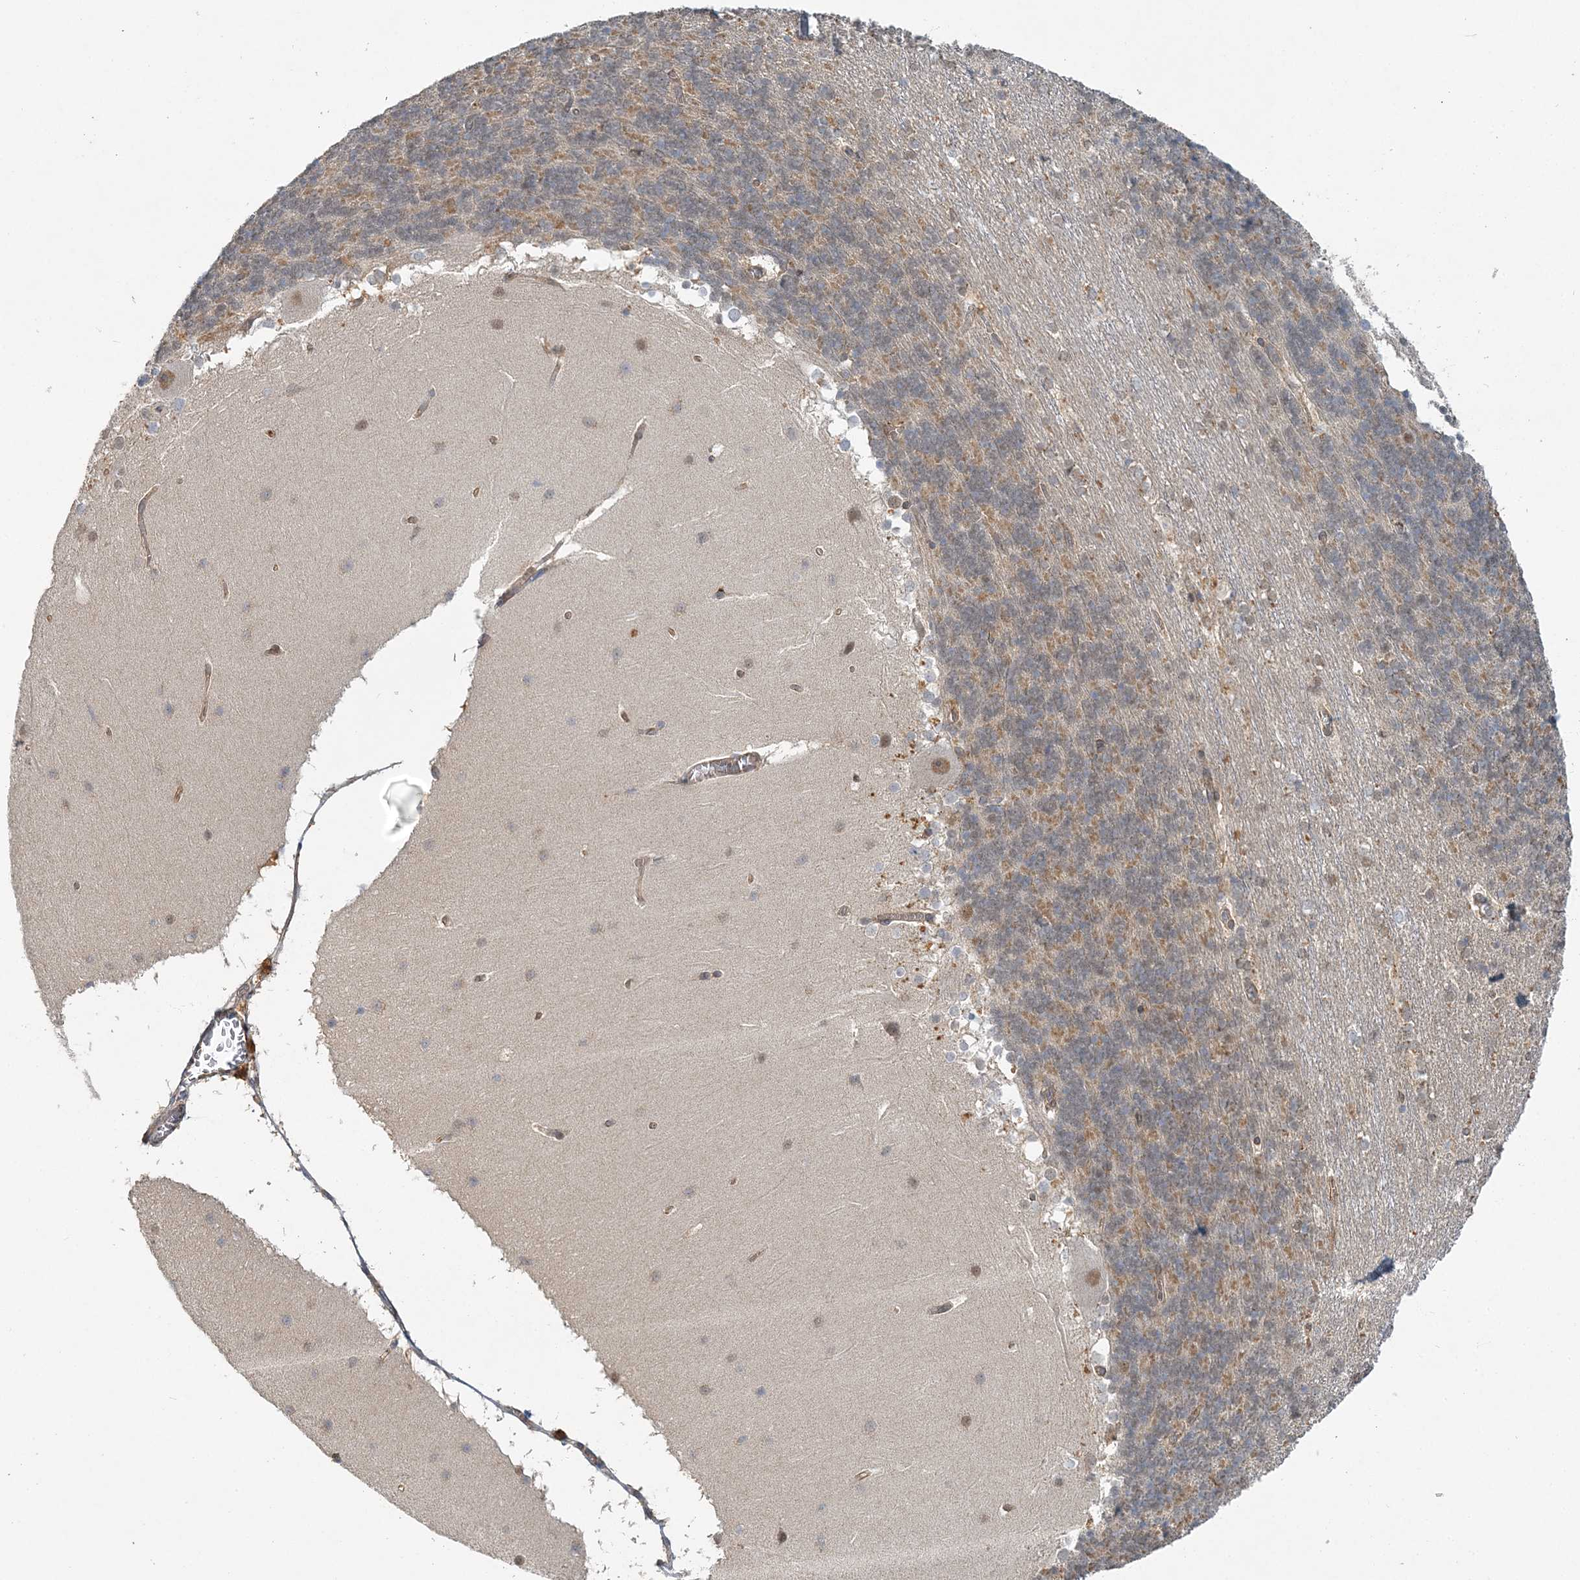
{"staining": {"intensity": "moderate", "quantity": "<25%", "location": "cytoplasmic/membranous"}, "tissue": "cerebellum", "cell_type": "Cells in granular layer", "image_type": "normal", "snomed": [{"axis": "morphology", "description": "Normal tissue, NOS"}, {"axis": "topography", "description": "Cerebellum"}], "caption": "DAB (3,3'-diaminobenzidine) immunohistochemical staining of normal cerebellum displays moderate cytoplasmic/membranous protein expression in approximately <25% of cells in granular layer. The staining is performed using DAB (3,3'-diaminobenzidine) brown chromogen to label protein expression. The nuclei are counter-stained blue using hematoxylin.", "gene": "MAT2B", "patient": {"sex": "female", "age": 19}}